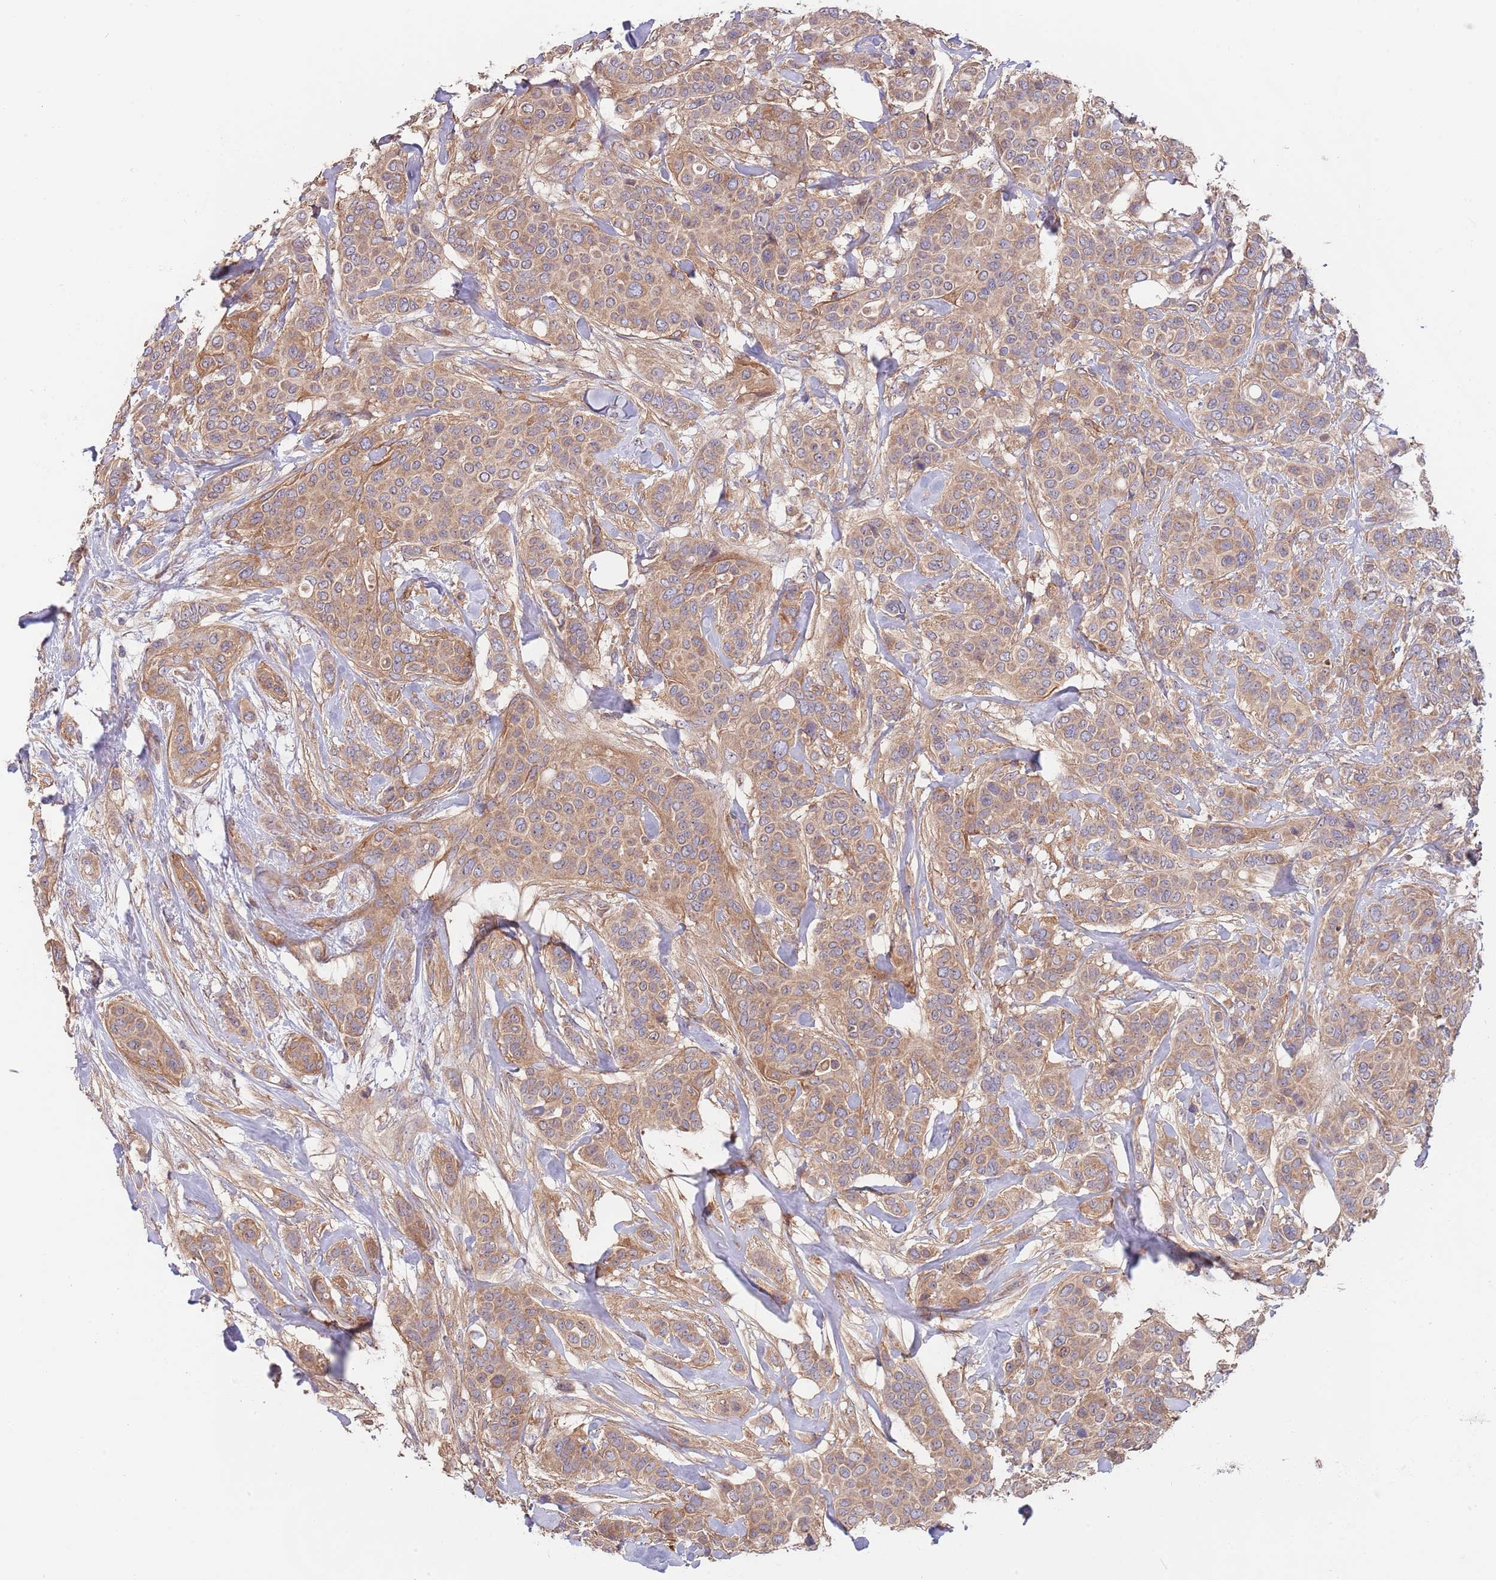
{"staining": {"intensity": "moderate", "quantity": ">75%", "location": "cytoplasmic/membranous"}, "tissue": "breast cancer", "cell_type": "Tumor cells", "image_type": "cancer", "snomed": [{"axis": "morphology", "description": "Lobular carcinoma"}, {"axis": "topography", "description": "Breast"}], "caption": "Immunohistochemistry (IHC) micrograph of human breast cancer stained for a protein (brown), which displays medium levels of moderate cytoplasmic/membranous expression in approximately >75% of tumor cells.", "gene": "EIF3F", "patient": {"sex": "female", "age": 51}}